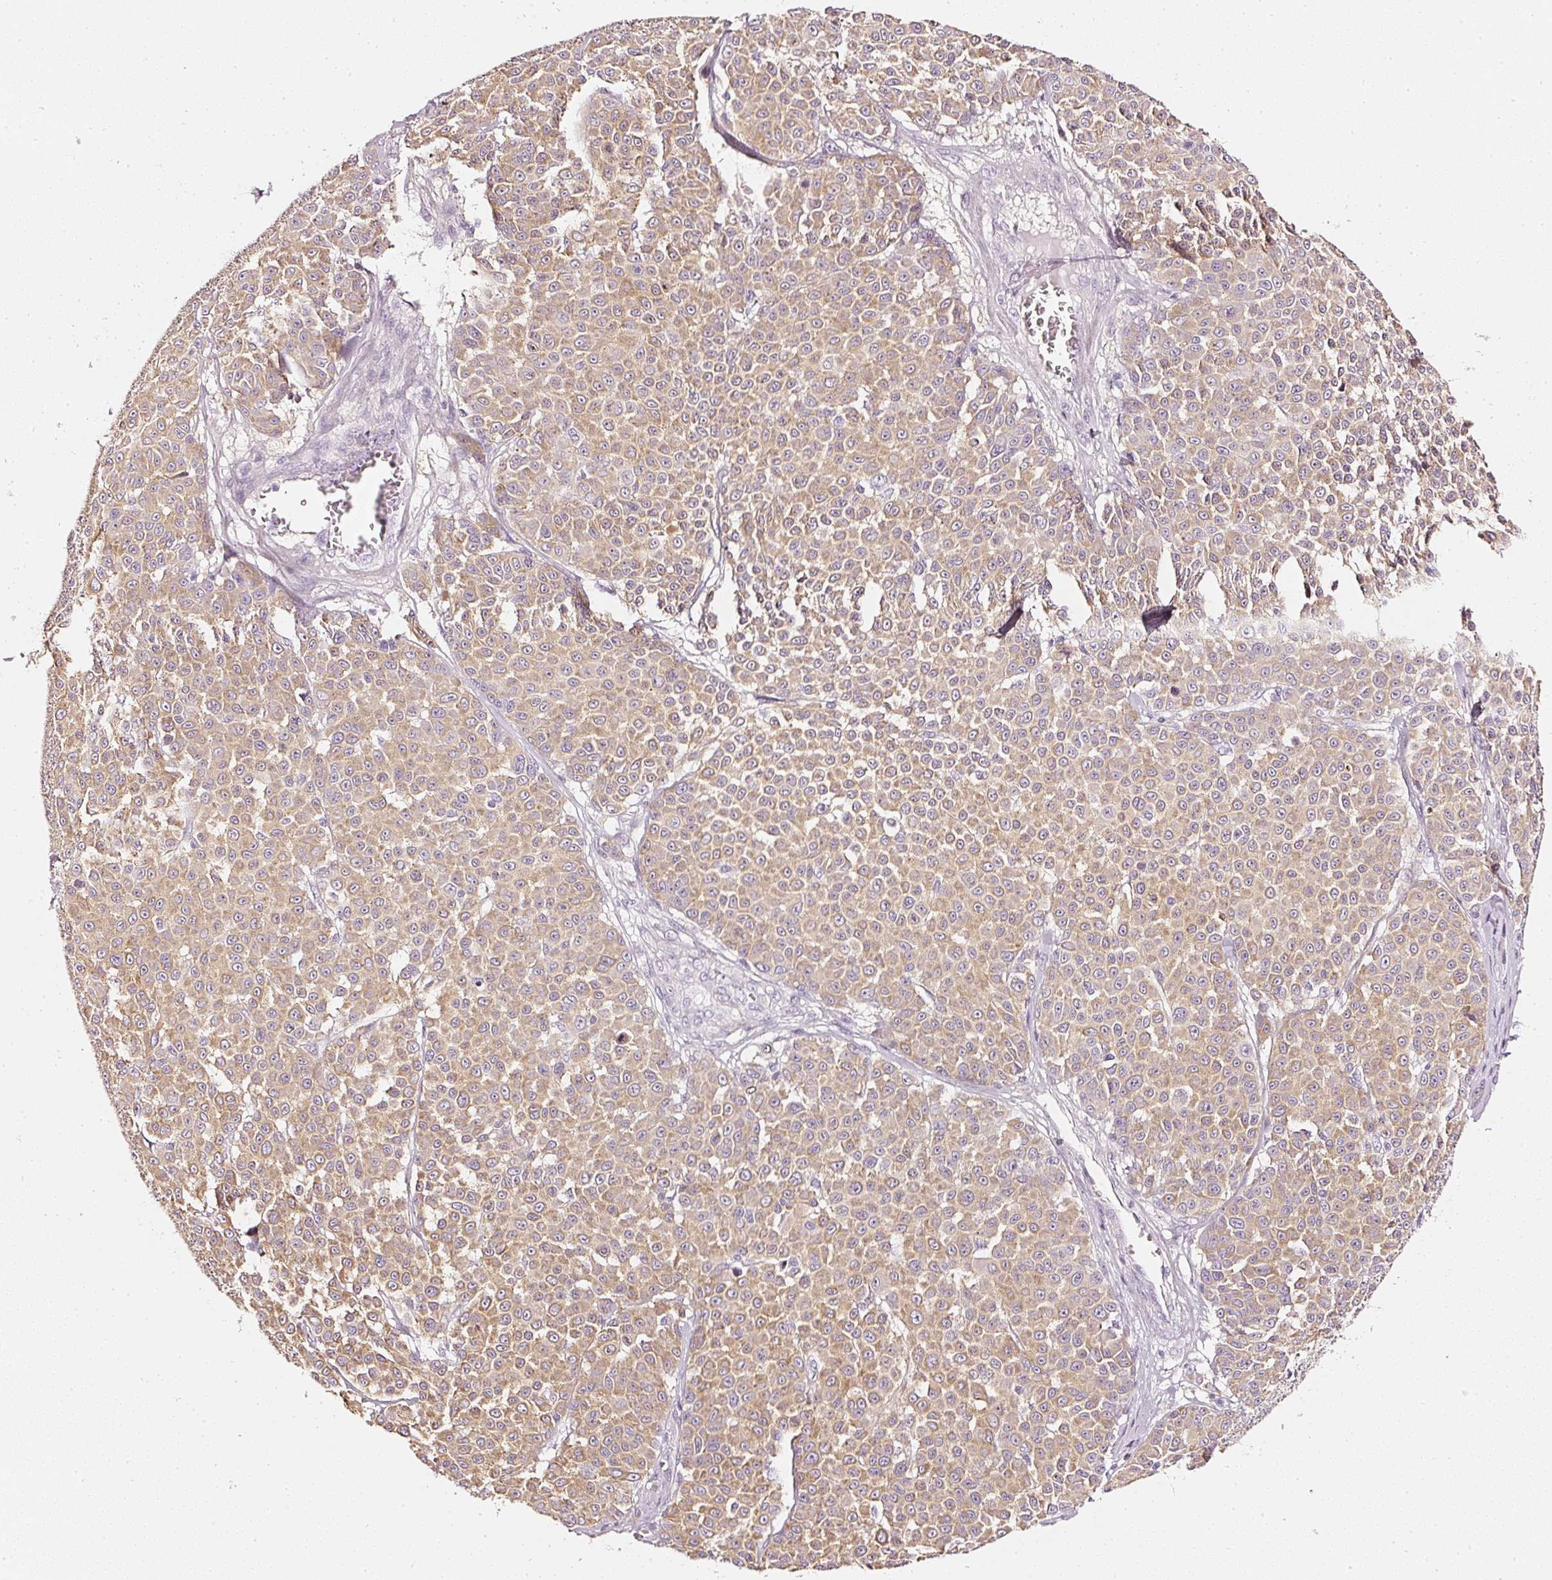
{"staining": {"intensity": "moderate", "quantity": ">75%", "location": "cytoplasmic/membranous"}, "tissue": "melanoma", "cell_type": "Tumor cells", "image_type": "cancer", "snomed": [{"axis": "morphology", "description": "Malignant melanoma, NOS"}, {"axis": "topography", "description": "Skin"}], "caption": "A high-resolution image shows IHC staining of malignant melanoma, which shows moderate cytoplasmic/membranous positivity in about >75% of tumor cells. (IHC, brightfield microscopy, high magnification).", "gene": "CNP", "patient": {"sex": "male", "age": 46}}